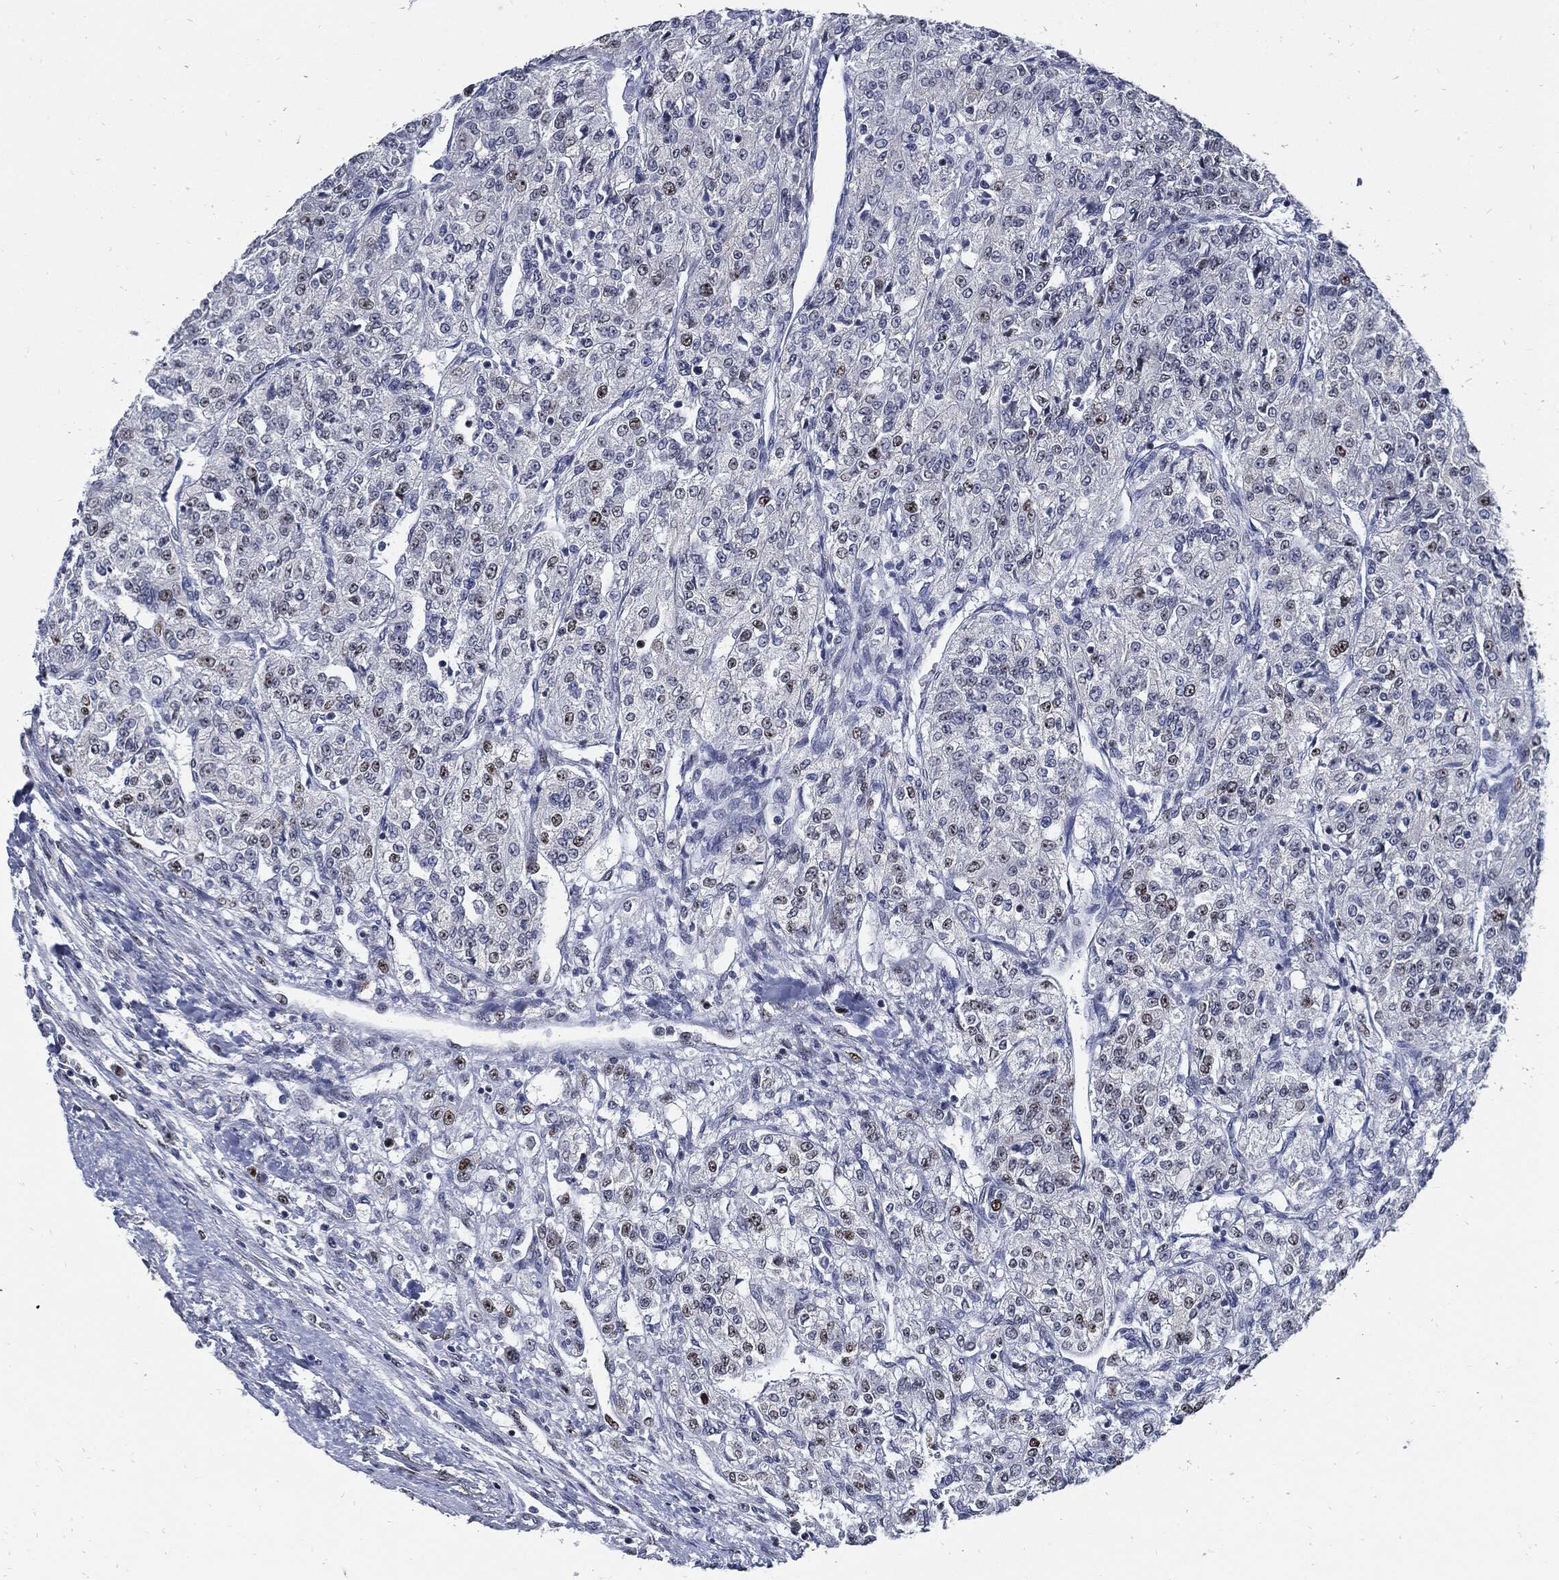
{"staining": {"intensity": "negative", "quantity": "none", "location": "none"}, "tissue": "renal cancer", "cell_type": "Tumor cells", "image_type": "cancer", "snomed": [{"axis": "morphology", "description": "Adenocarcinoma, NOS"}, {"axis": "topography", "description": "Kidney"}], "caption": "Renal cancer was stained to show a protein in brown. There is no significant expression in tumor cells.", "gene": "NBN", "patient": {"sex": "female", "age": 63}}